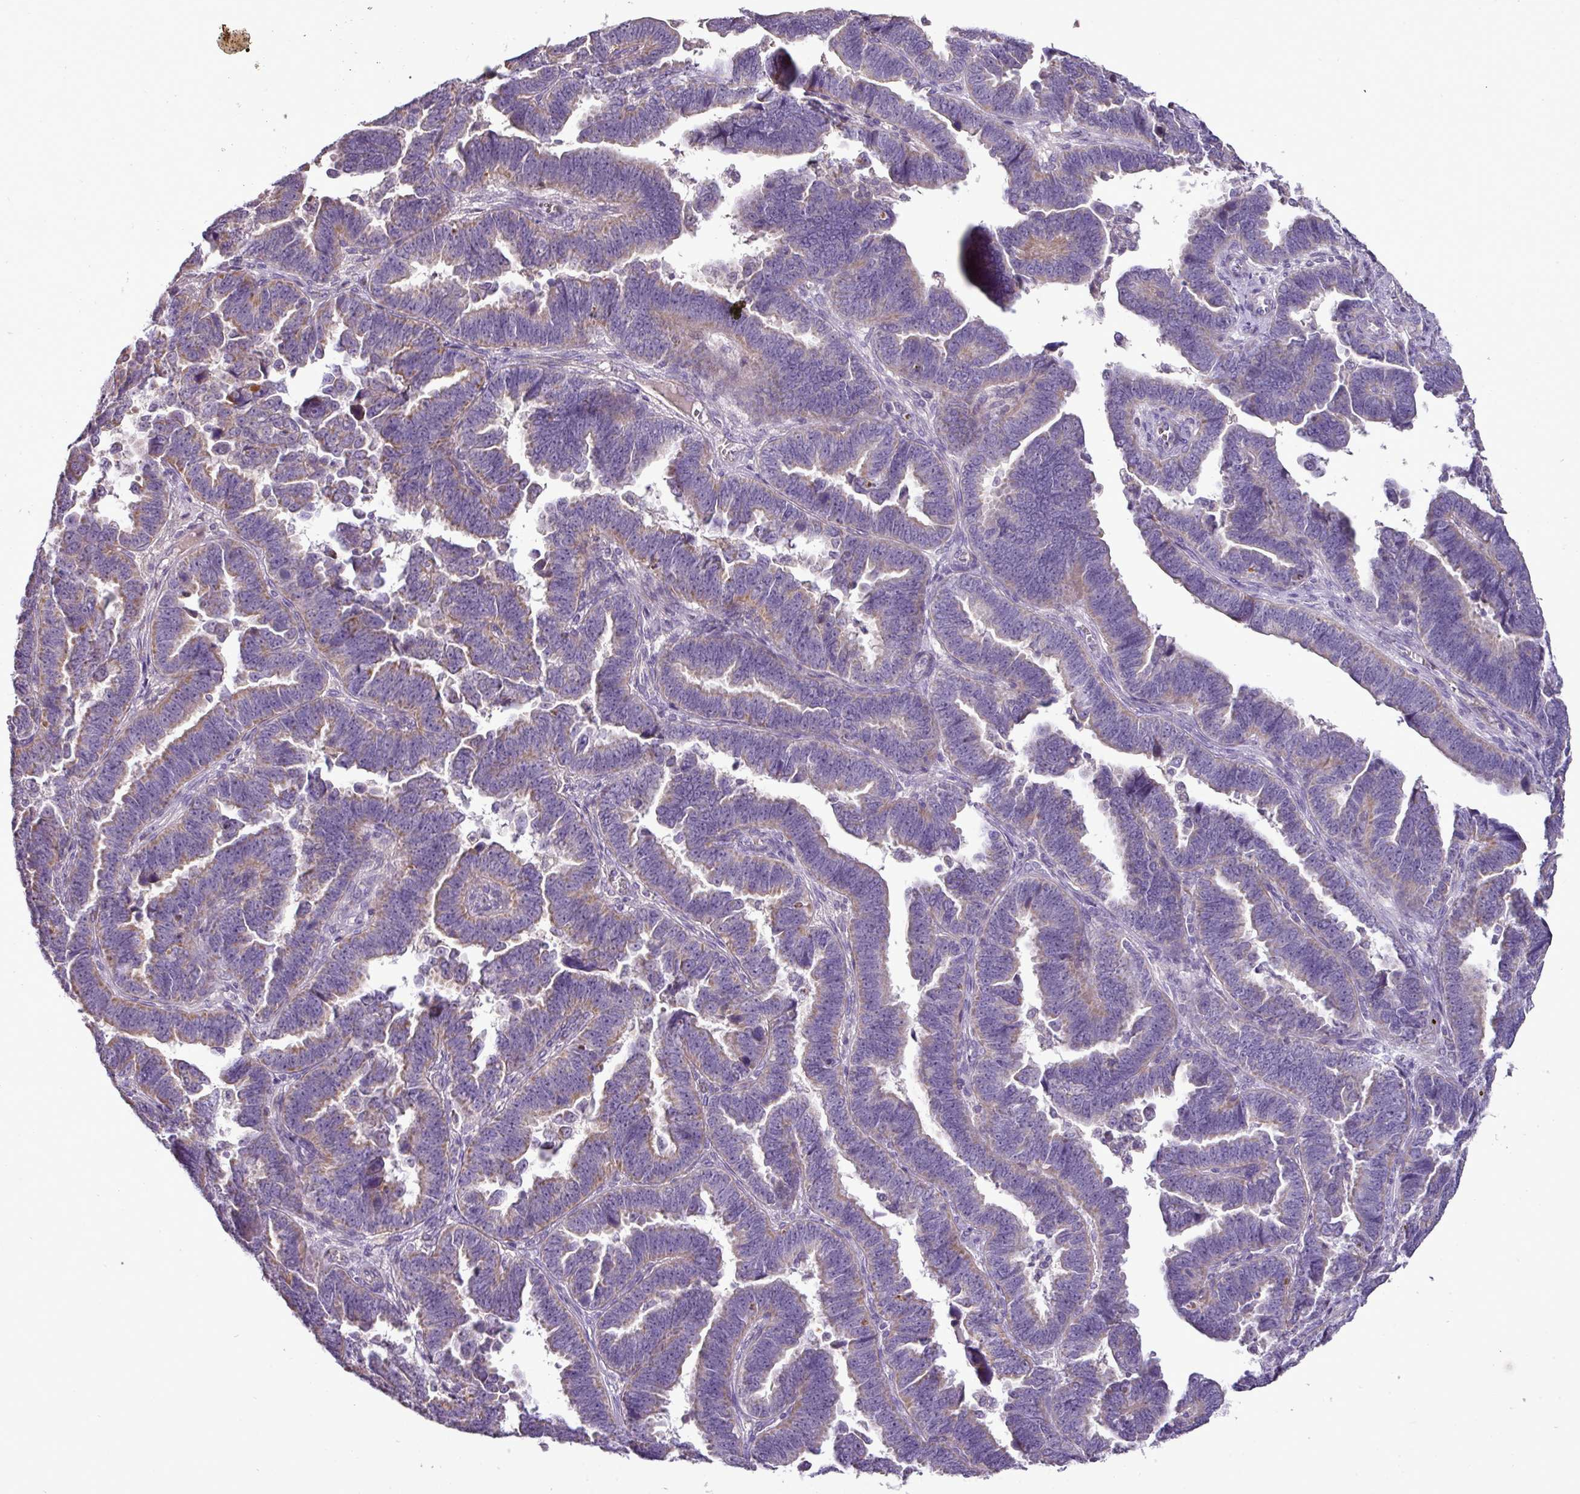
{"staining": {"intensity": "weak", "quantity": "25%-75%", "location": "cytoplasmic/membranous"}, "tissue": "endometrial cancer", "cell_type": "Tumor cells", "image_type": "cancer", "snomed": [{"axis": "morphology", "description": "Adenocarcinoma, NOS"}, {"axis": "topography", "description": "Endometrium"}], "caption": "A high-resolution micrograph shows IHC staining of endometrial adenocarcinoma, which reveals weak cytoplasmic/membranous staining in approximately 25%-75% of tumor cells. Nuclei are stained in blue.", "gene": "BRINP2", "patient": {"sex": "female", "age": 75}}